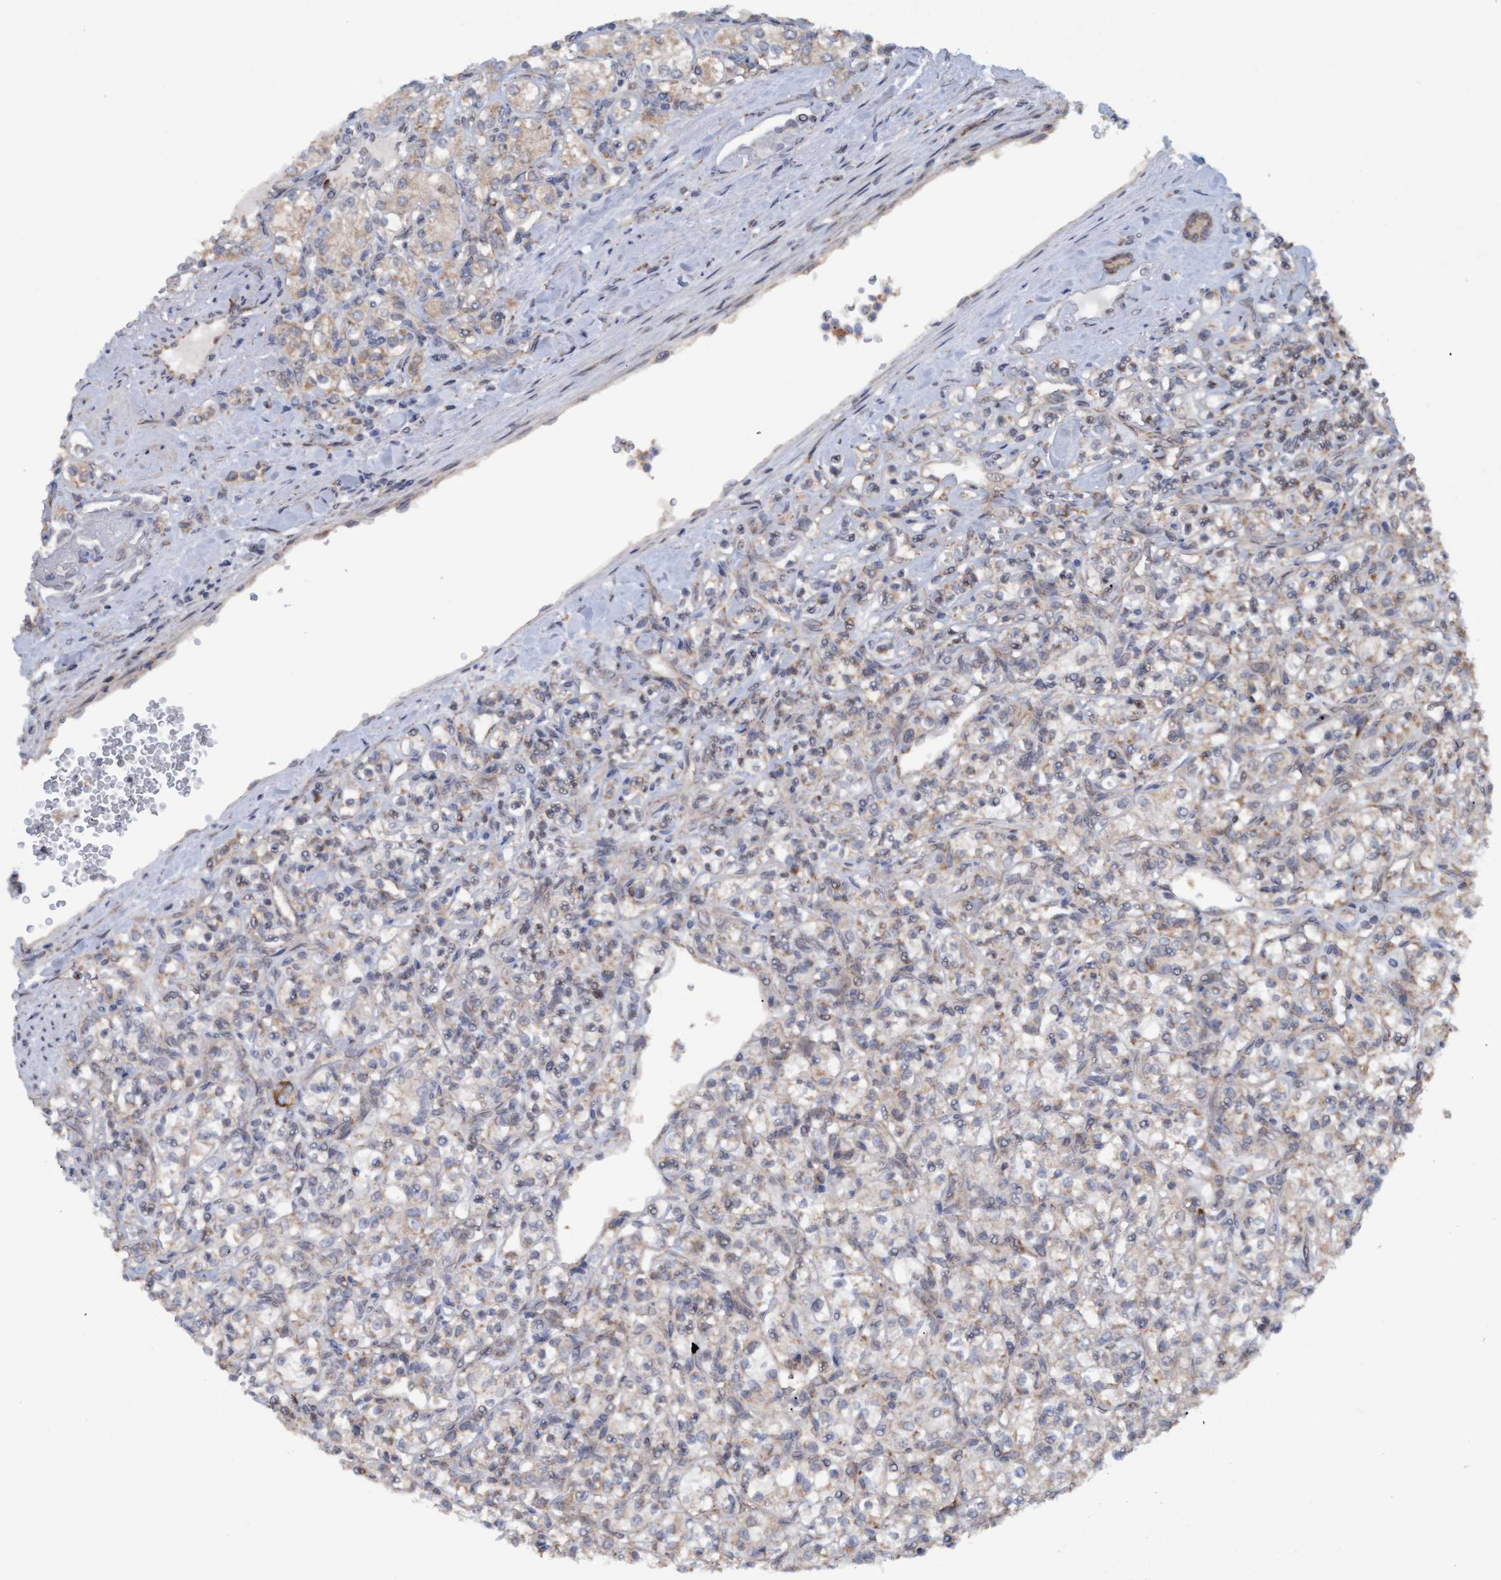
{"staining": {"intensity": "weak", "quantity": "<25%", "location": "cytoplasmic/membranous"}, "tissue": "renal cancer", "cell_type": "Tumor cells", "image_type": "cancer", "snomed": [{"axis": "morphology", "description": "Adenocarcinoma, NOS"}, {"axis": "topography", "description": "Kidney"}], "caption": "The micrograph displays no staining of tumor cells in renal cancer.", "gene": "MGLL", "patient": {"sex": "male", "age": 77}}